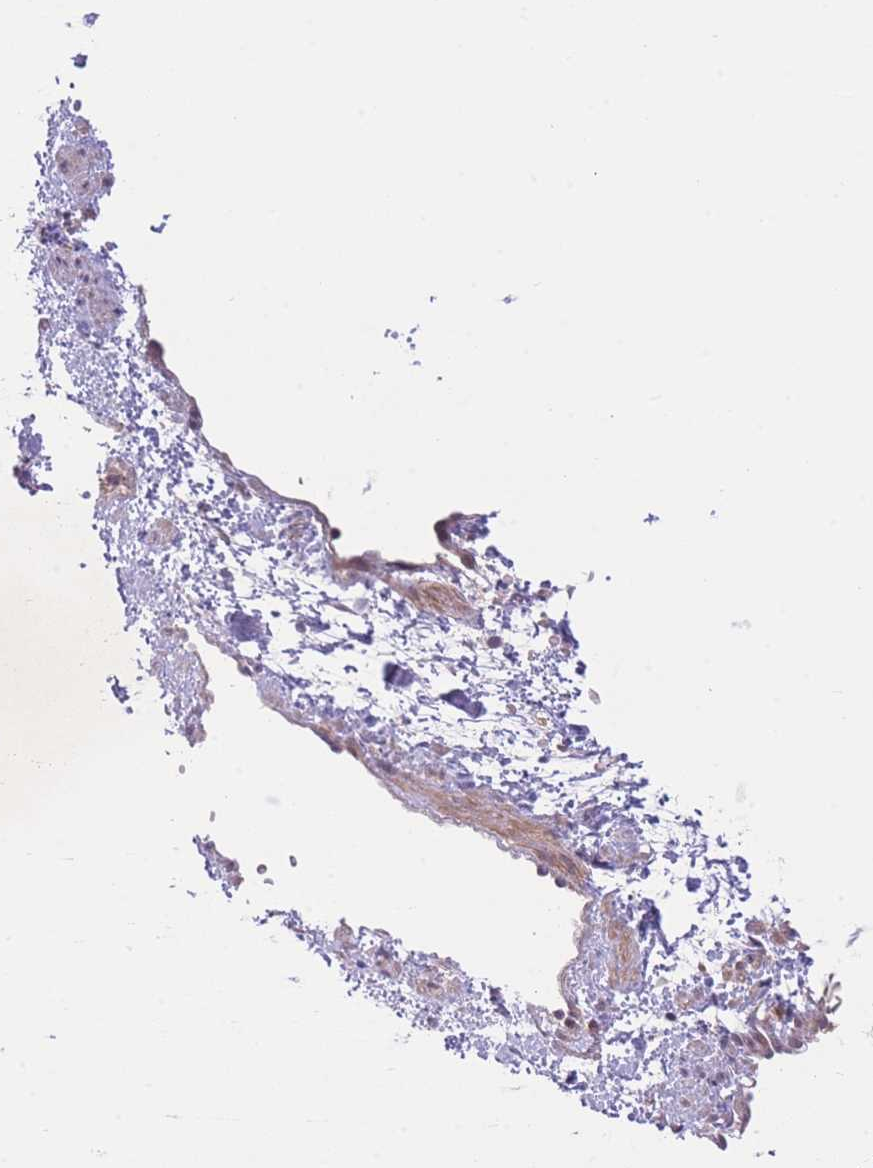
{"staining": {"intensity": "moderate", "quantity": ">75%", "location": "cytoplasmic/membranous"}, "tissue": "nasopharynx", "cell_type": "Respiratory epithelial cells", "image_type": "normal", "snomed": [{"axis": "morphology", "description": "Normal tissue, NOS"}, {"axis": "topography", "description": "Nasopharynx"}], "caption": "The photomicrograph demonstrates staining of benign nasopharynx, revealing moderate cytoplasmic/membranous protein expression (brown color) within respiratory epithelial cells.", "gene": "CDC25B", "patient": {"sex": "male", "age": 32}}